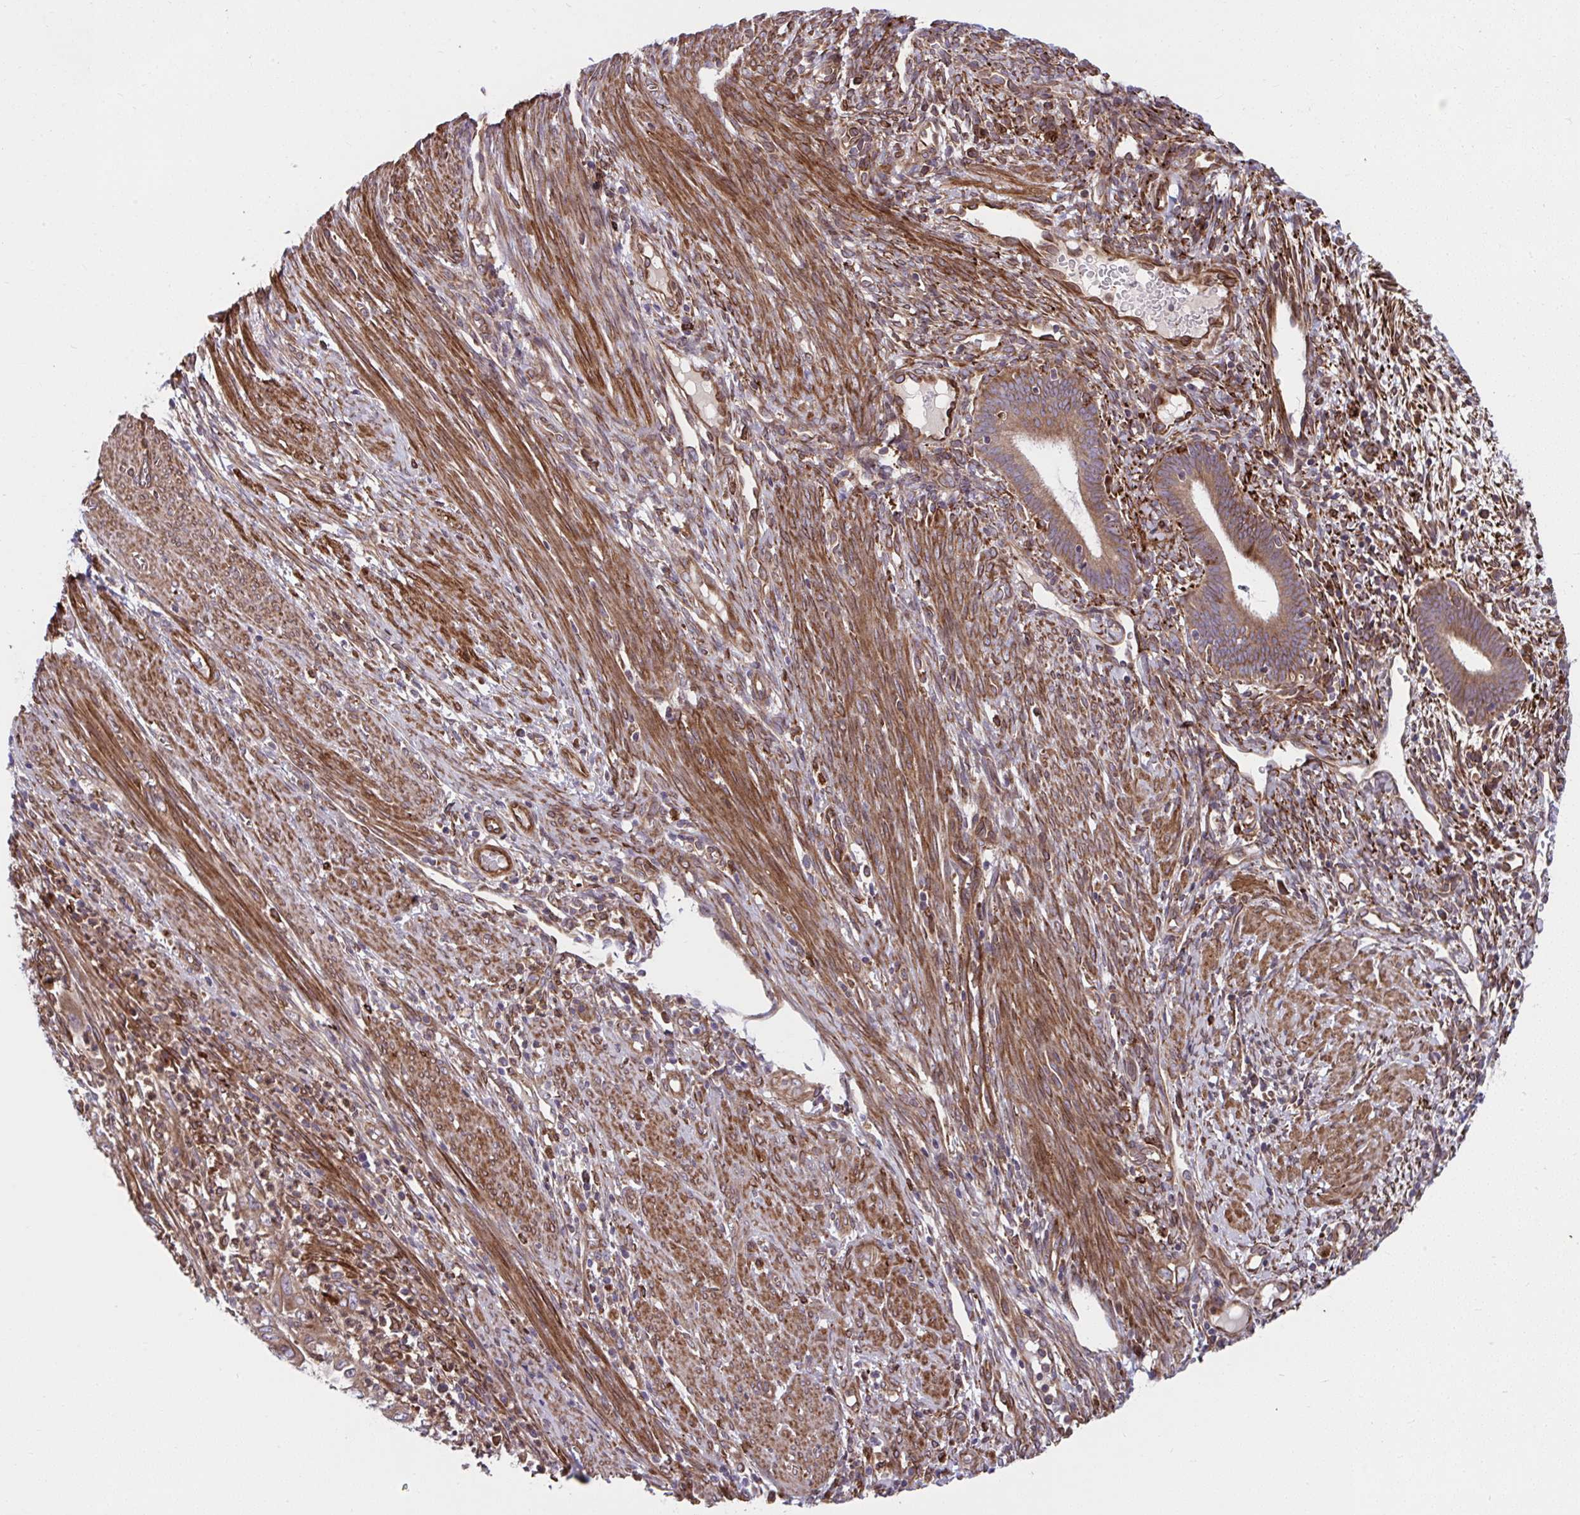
{"staining": {"intensity": "moderate", "quantity": ">75%", "location": "cytoplasmic/membranous"}, "tissue": "endometrial cancer", "cell_type": "Tumor cells", "image_type": "cancer", "snomed": [{"axis": "morphology", "description": "Adenocarcinoma, NOS"}, {"axis": "topography", "description": "Endometrium"}], "caption": "The photomicrograph shows immunohistochemical staining of adenocarcinoma (endometrial). There is moderate cytoplasmic/membranous expression is present in approximately >75% of tumor cells. Ihc stains the protein in brown and the nuclei are stained blue.", "gene": "STIM2", "patient": {"sex": "female", "age": 51}}